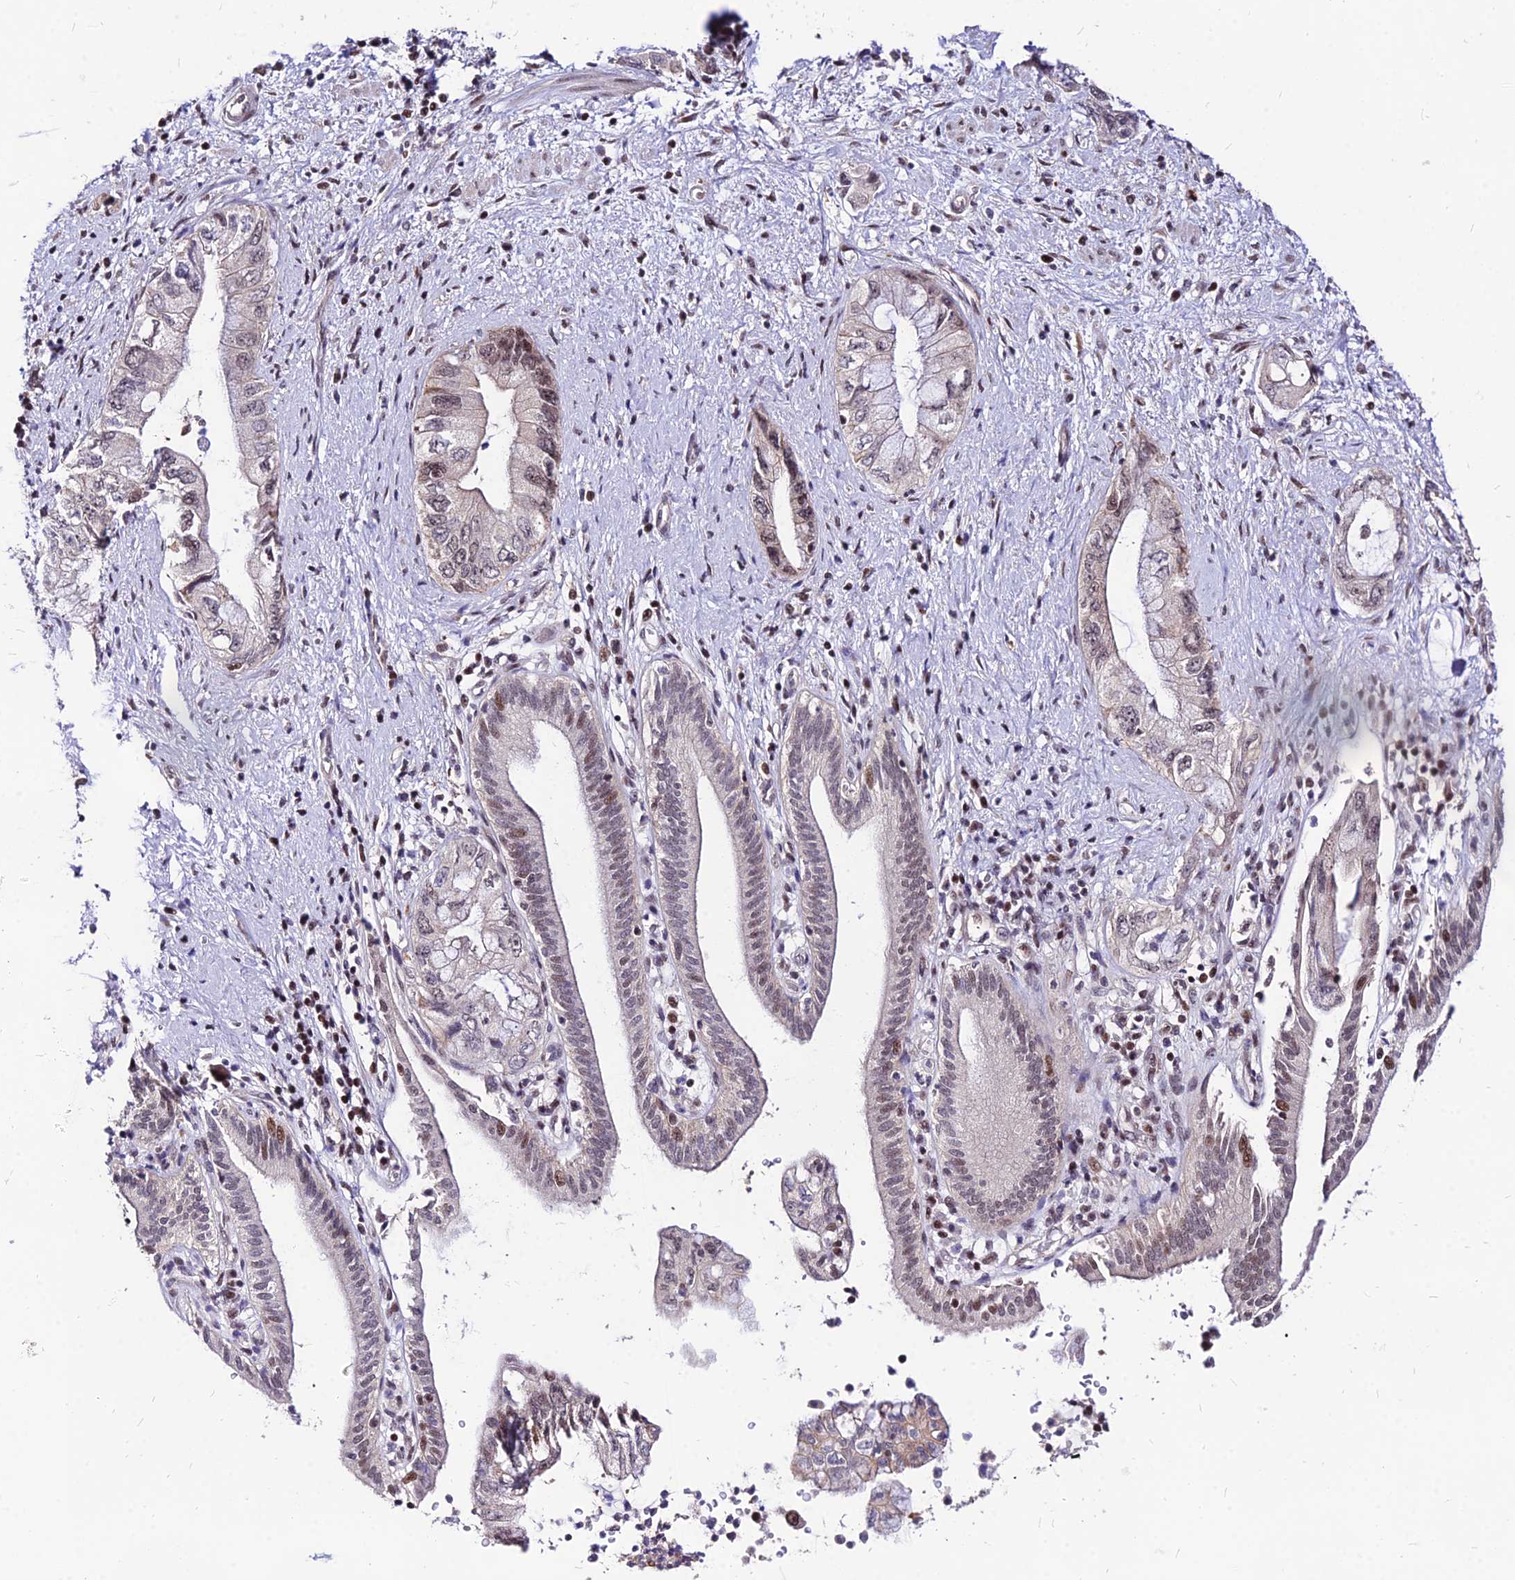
{"staining": {"intensity": "weak", "quantity": "25%-75%", "location": "cytoplasmic/membranous,nuclear"}, "tissue": "pancreatic cancer", "cell_type": "Tumor cells", "image_type": "cancer", "snomed": [{"axis": "morphology", "description": "Adenocarcinoma, NOS"}, {"axis": "topography", "description": "Pancreas"}], "caption": "High-magnification brightfield microscopy of pancreatic cancer stained with DAB (brown) and counterstained with hematoxylin (blue). tumor cells exhibit weak cytoplasmic/membranous and nuclear expression is present in approximately25%-75% of cells. (Brightfield microscopy of DAB IHC at high magnification).", "gene": "DDX55", "patient": {"sex": "female", "age": 73}}